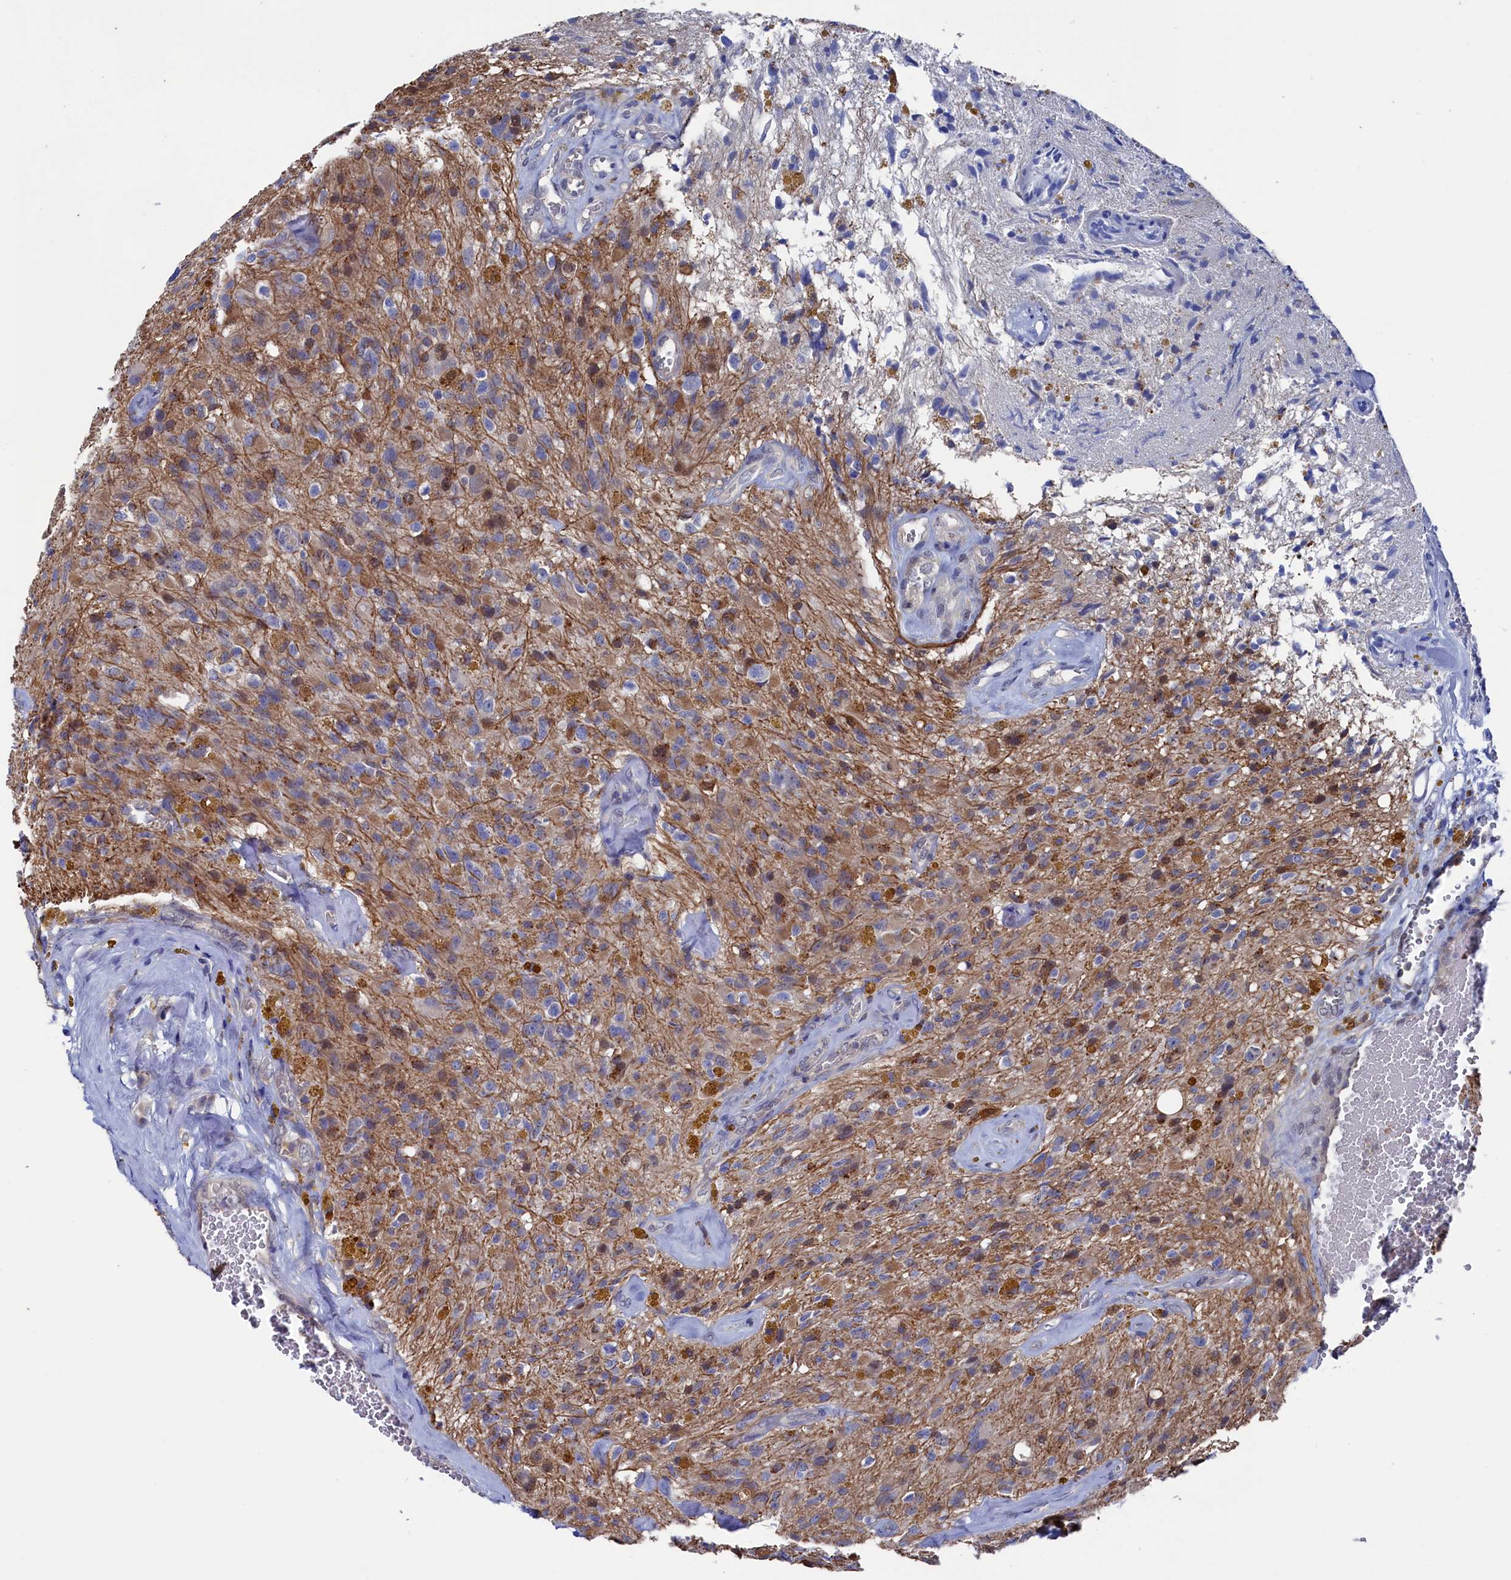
{"staining": {"intensity": "negative", "quantity": "none", "location": "none"}, "tissue": "glioma", "cell_type": "Tumor cells", "image_type": "cancer", "snomed": [{"axis": "morphology", "description": "Glioma, malignant, High grade"}, {"axis": "topography", "description": "Brain"}], "caption": "Immunohistochemistry (IHC) of human malignant glioma (high-grade) exhibits no staining in tumor cells.", "gene": "RNH1", "patient": {"sex": "male", "age": 69}}